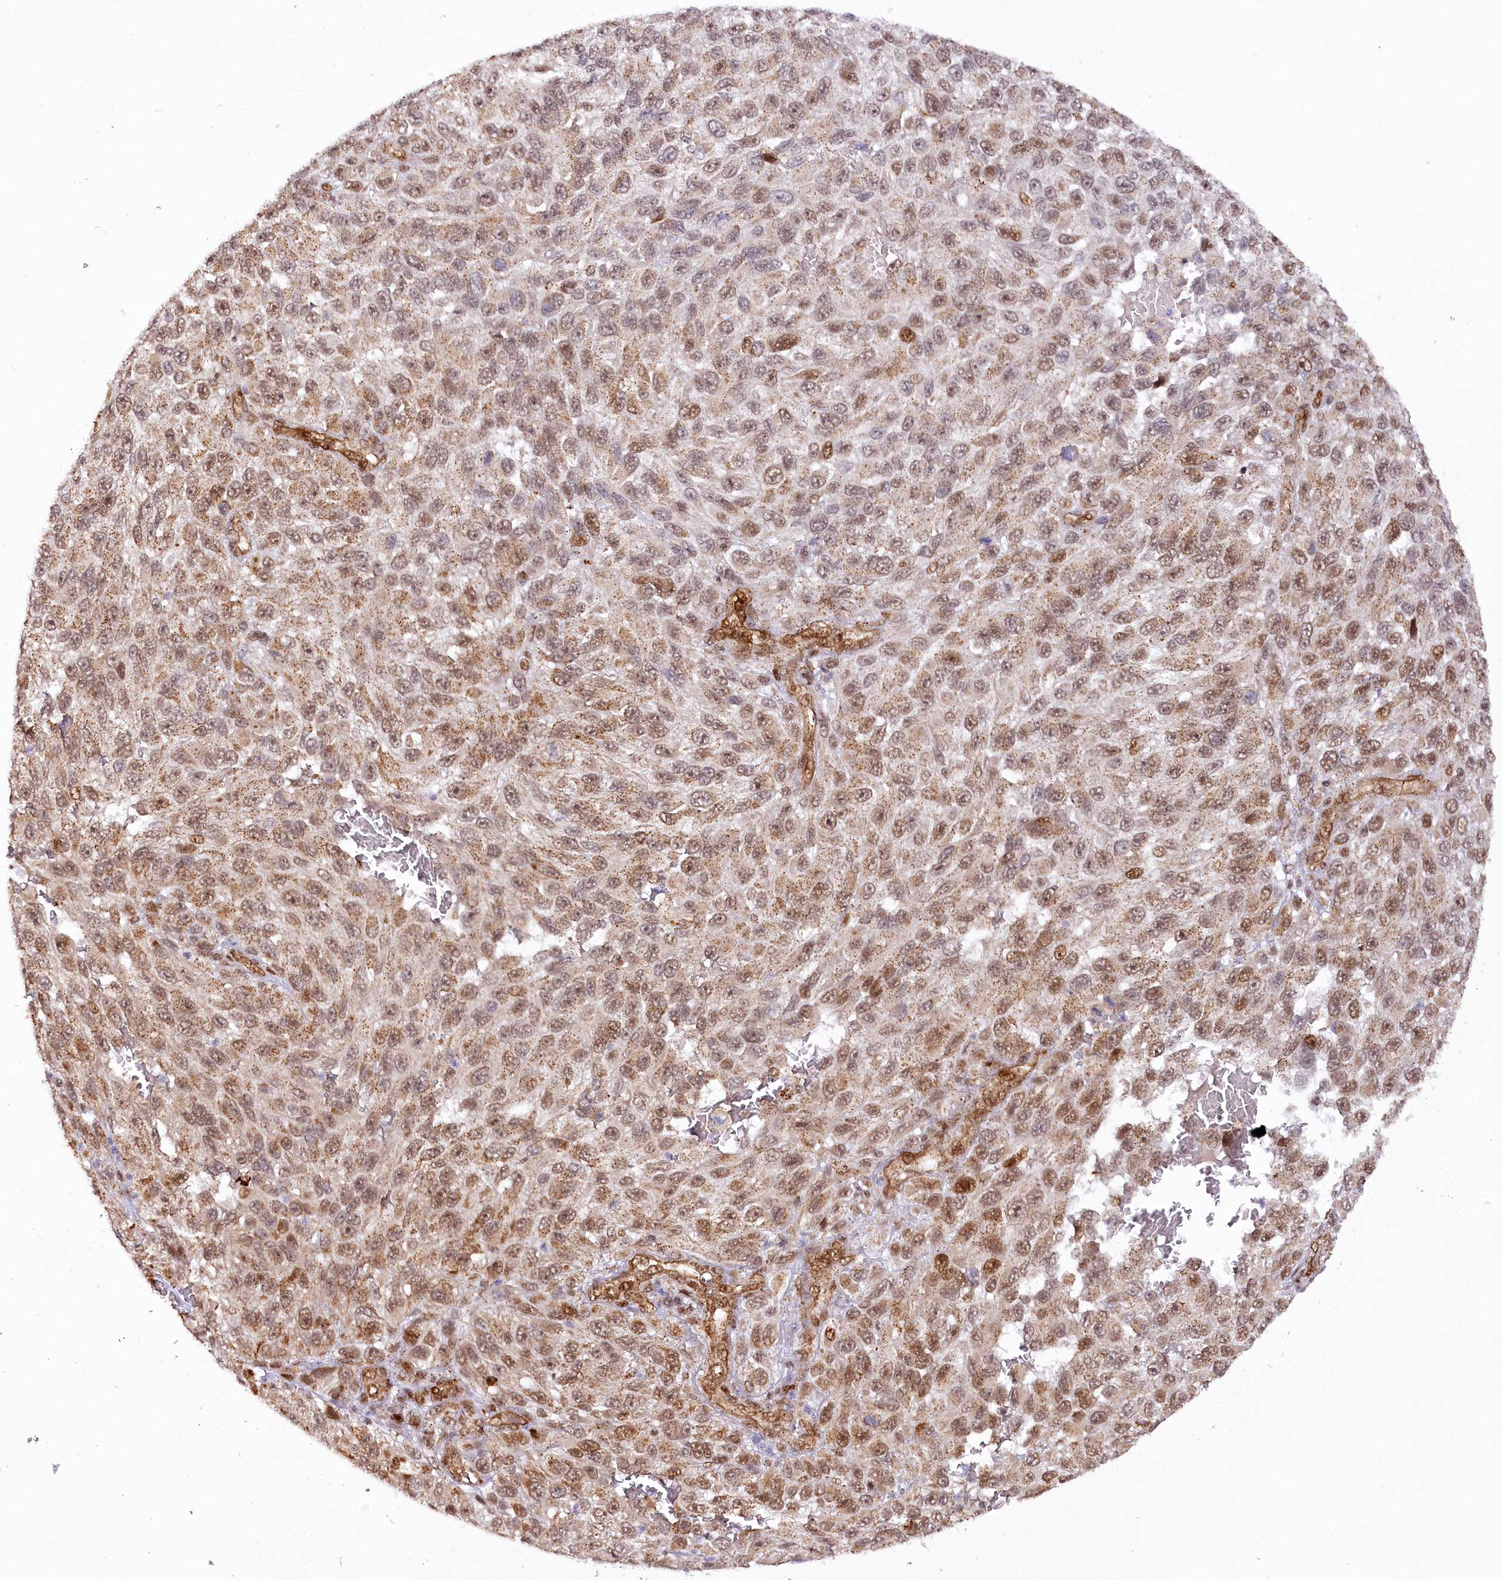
{"staining": {"intensity": "strong", "quantity": "25%-75%", "location": "cytoplasmic/membranous,nuclear"}, "tissue": "melanoma", "cell_type": "Tumor cells", "image_type": "cancer", "snomed": [{"axis": "morphology", "description": "Malignant melanoma, NOS"}, {"axis": "topography", "description": "Skin"}], "caption": "IHC image of melanoma stained for a protein (brown), which demonstrates high levels of strong cytoplasmic/membranous and nuclear positivity in about 25%-75% of tumor cells.", "gene": "COPG1", "patient": {"sex": "female", "age": 96}}